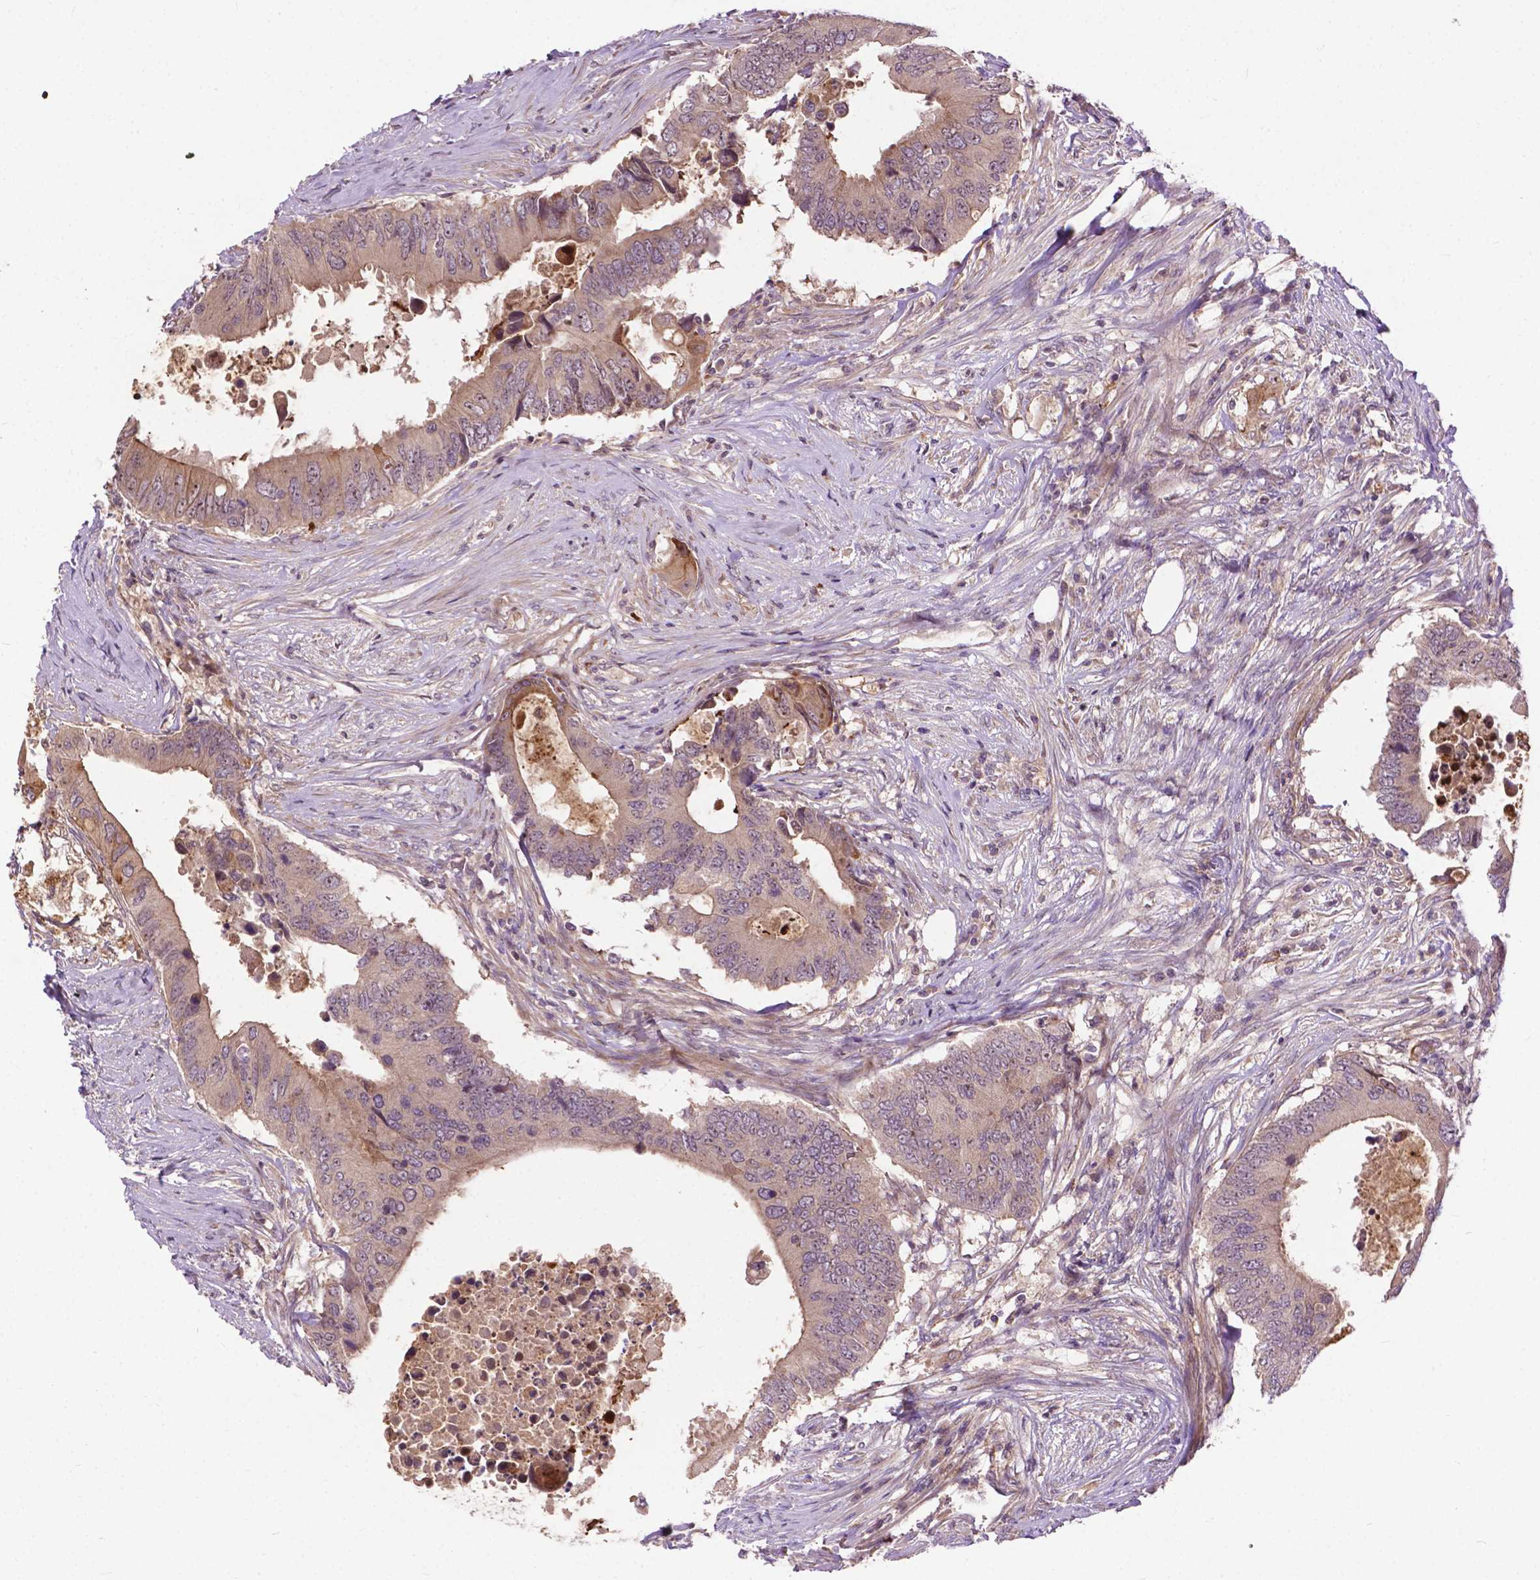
{"staining": {"intensity": "weak", "quantity": "25%-75%", "location": "cytoplasmic/membranous"}, "tissue": "colorectal cancer", "cell_type": "Tumor cells", "image_type": "cancer", "snomed": [{"axis": "morphology", "description": "Adenocarcinoma, NOS"}, {"axis": "topography", "description": "Colon"}], "caption": "A brown stain labels weak cytoplasmic/membranous staining of a protein in colorectal cancer (adenocarcinoma) tumor cells.", "gene": "PARP3", "patient": {"sex": "male", "age": 71}}